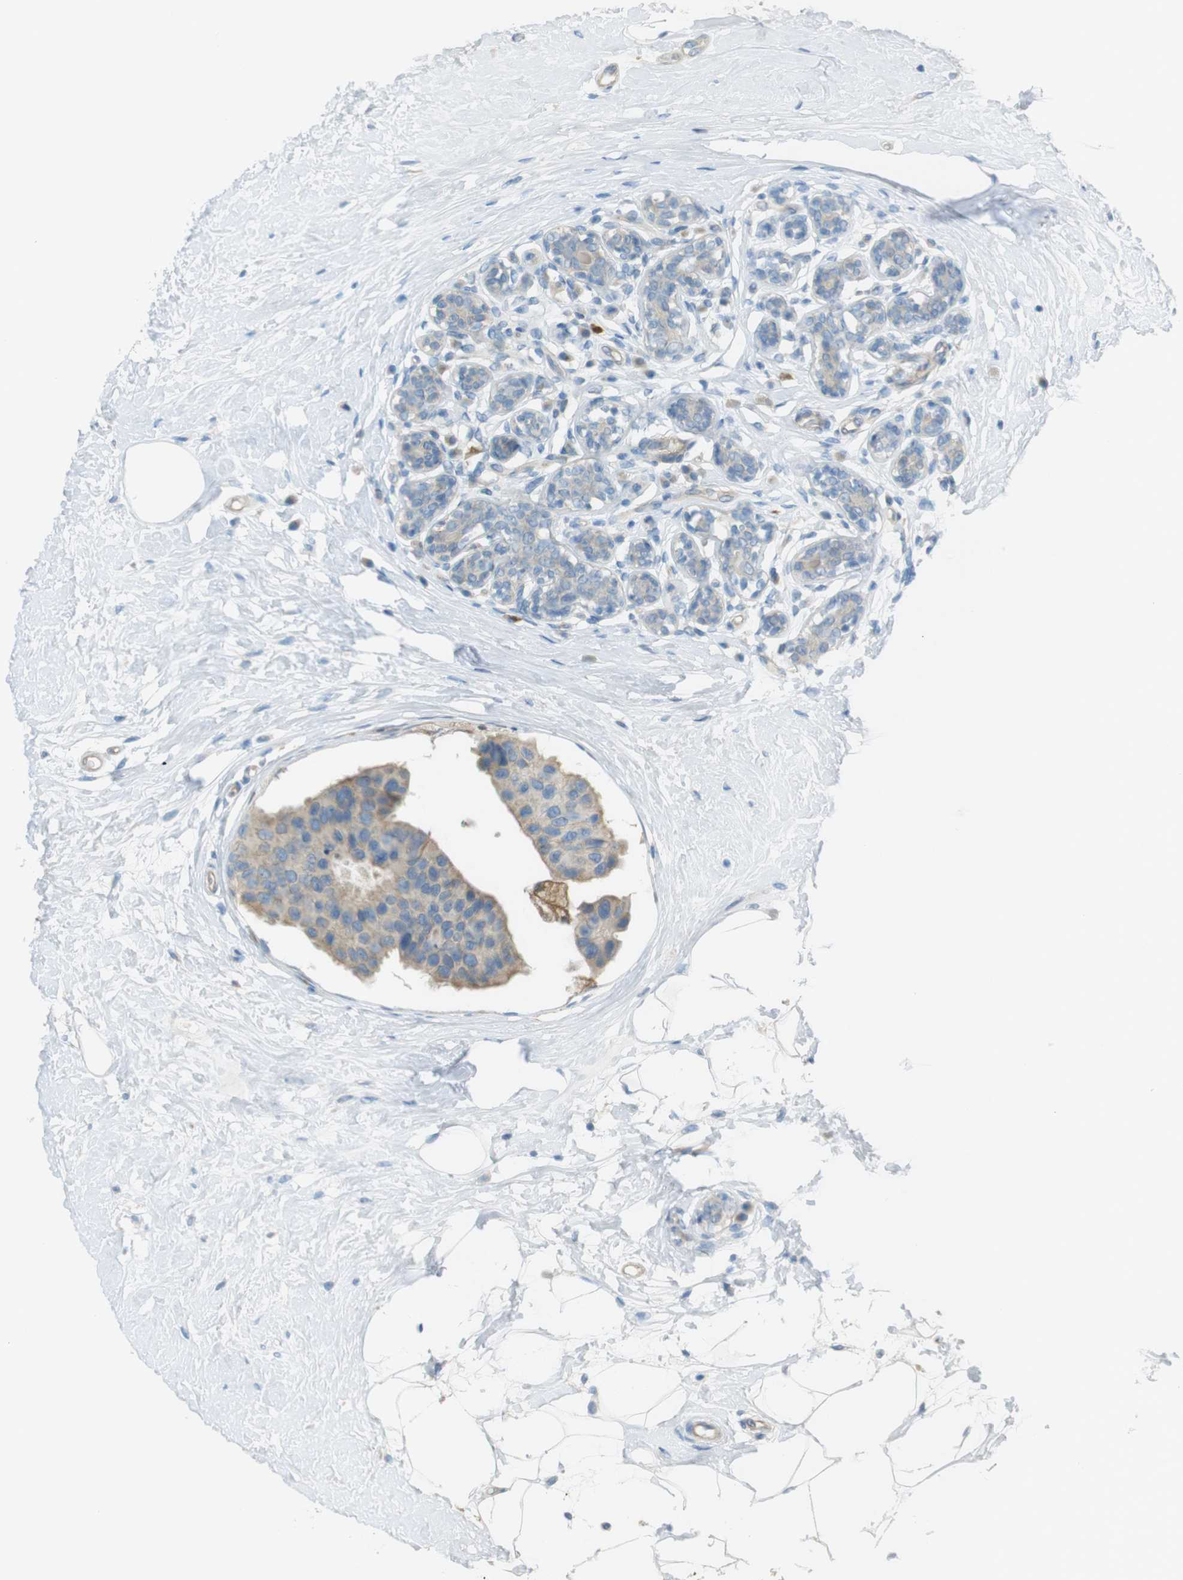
{"staining": {"intensity": "moderate", "quantity": "<25%", "location": "cytoplasmic/membranous"}, "tissue": "breast cancer", "cell_type": "Tumor cells", "image_type": "cancer", "snomed": [{"axis": "morphology", "description": "Normal tissue, NOS"}, {"axis": "morphology", "description": "Duct carcinoma"}, {"axis": "topography", "description": "Breast"}], "caption": "Moderate cytoplasmic/membranous protein staining is identified in about <25% of tumor cells in intraductal carcinoma (breast).", "gene": "TMEM41B", "patient": {"sex": "female", "age": 39}}